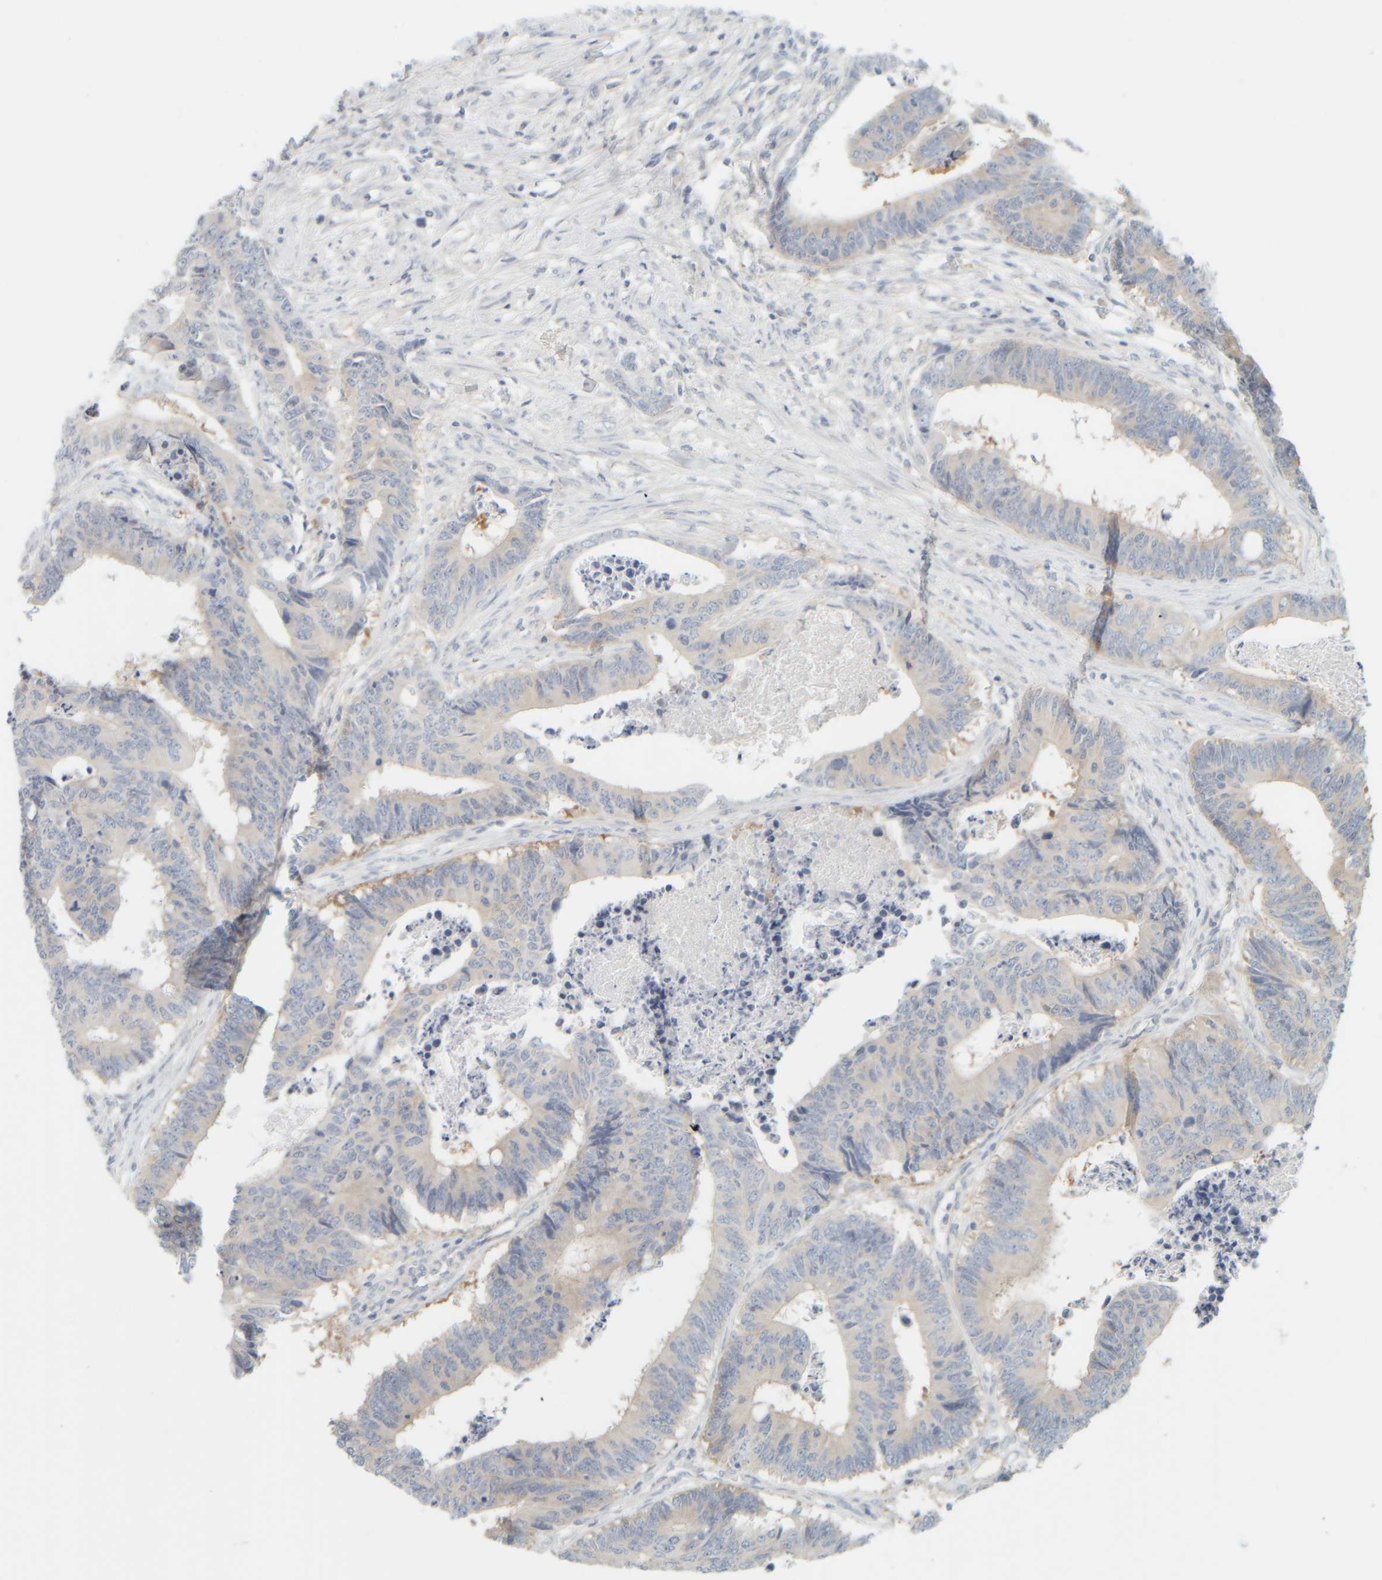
{"staining": {"intensity": "weak", "quantity": "<25%", "location": "cytoplasmic/membranous"}, "tissue": "colorectal cancer", "cell_type": "Tumor cells", "image_type": "cancer", "snomed": [{"axis": "morphology", "description": "Adenocarcinoma, NOS"}, {"axis": "topography", "description": "Rectum"}], "caption": "This image is of colorectal cancer stained with IHC to label a protein in brown with the nuclei are counter-stained blue. There is no staining in tumor cells.", "gene": "PTGES3L-AARSD1", "patient": {"sex": "male", "age": 84}}